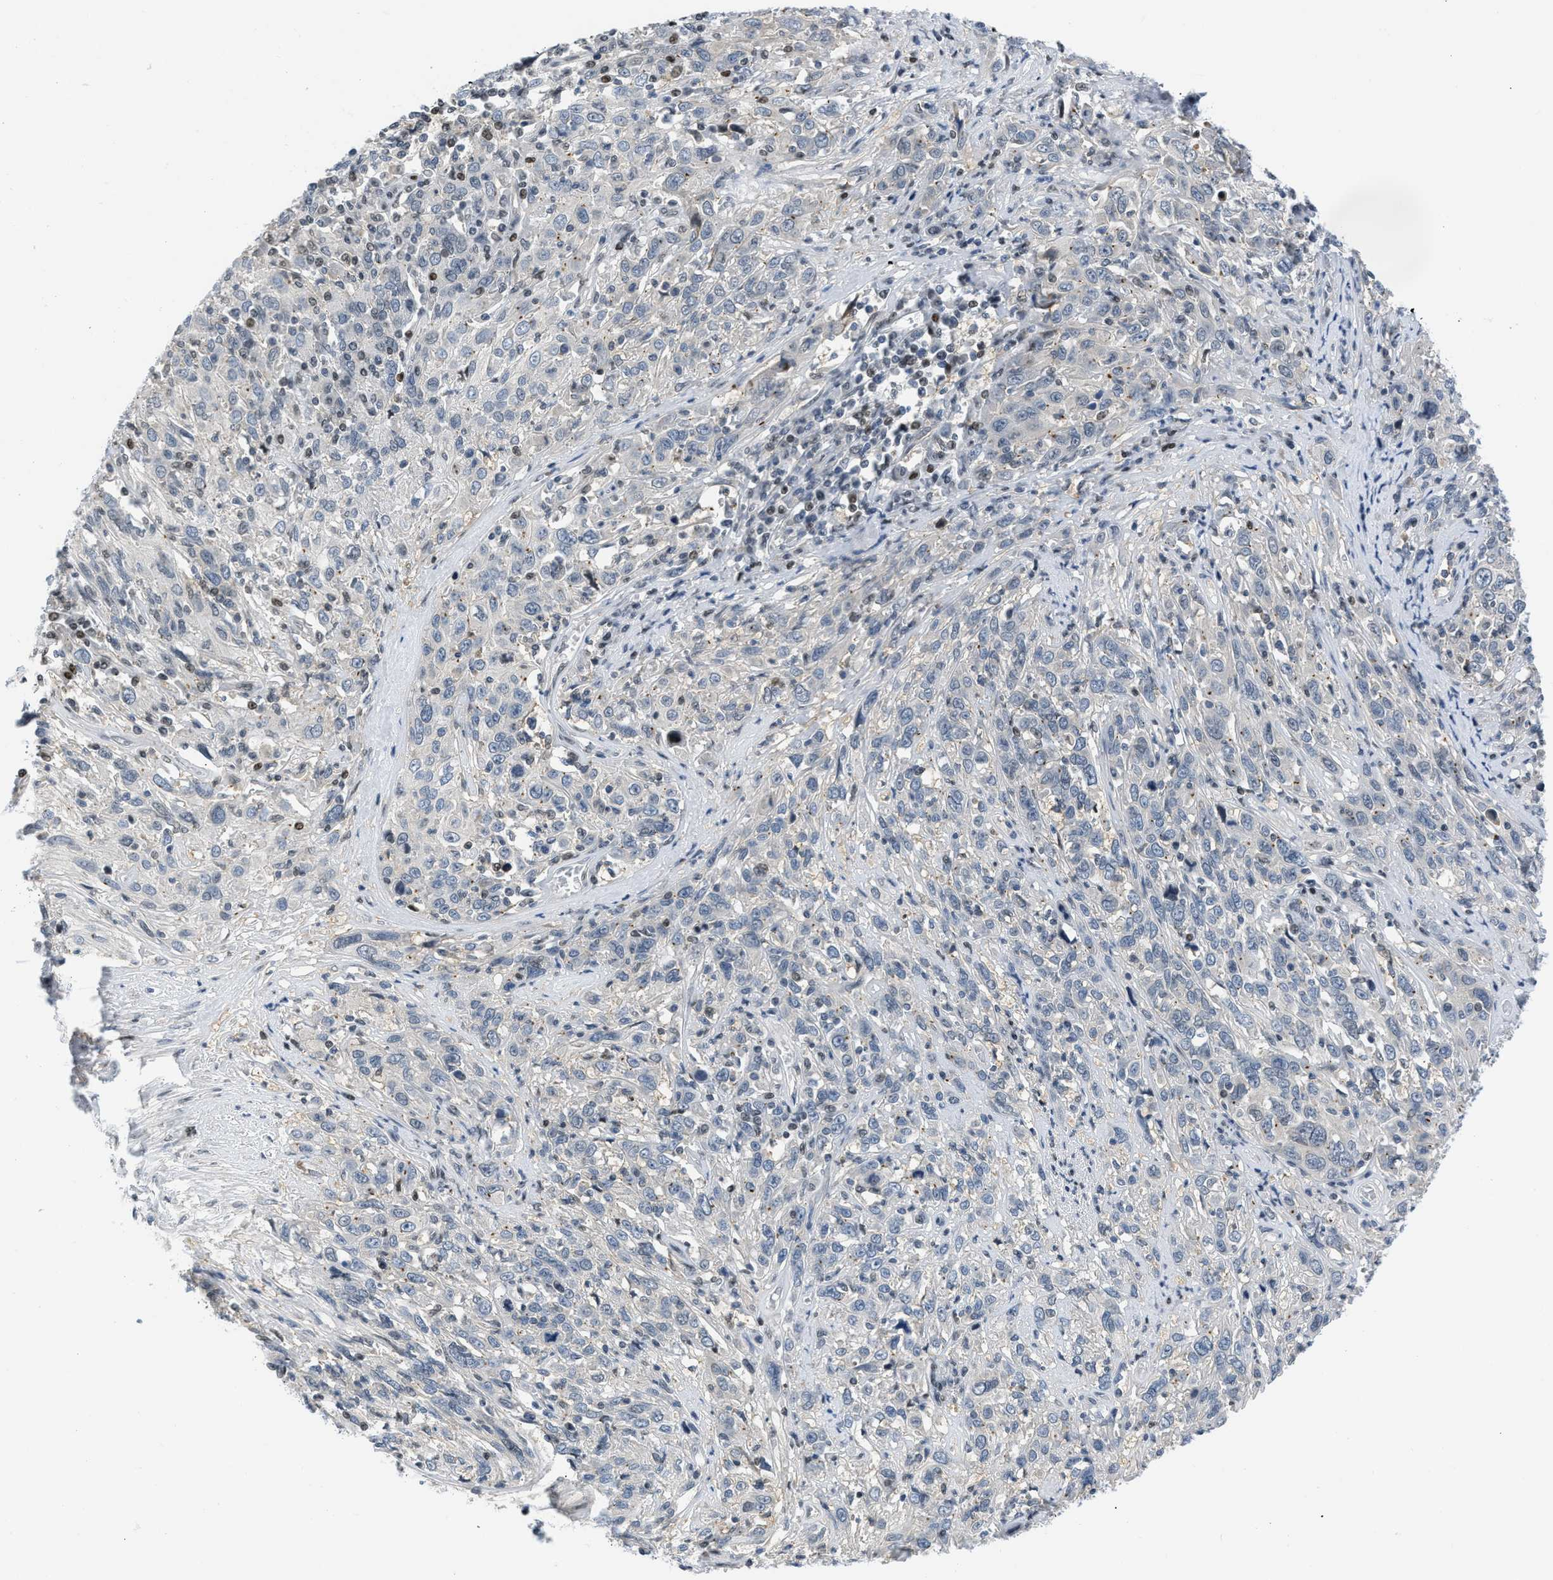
{"staining": {"intensity": "negative", "quantity": "none", "location": "none"}, "tissue": "cervical cancer", "cell_type": "Tumor cells", "image_type": "cancer", "snomed": [{"axis": "morphology", "description": "Squamous cell carcinoma, NOS"}, {"axis": "topography", "description": "Cervix"}], "caption": "Human cervical cancer stained for a protein using IHC displays no positivity in tumor cells.", "gene": "OLIG3", "patient": {"sex": "female", "age": 46}}